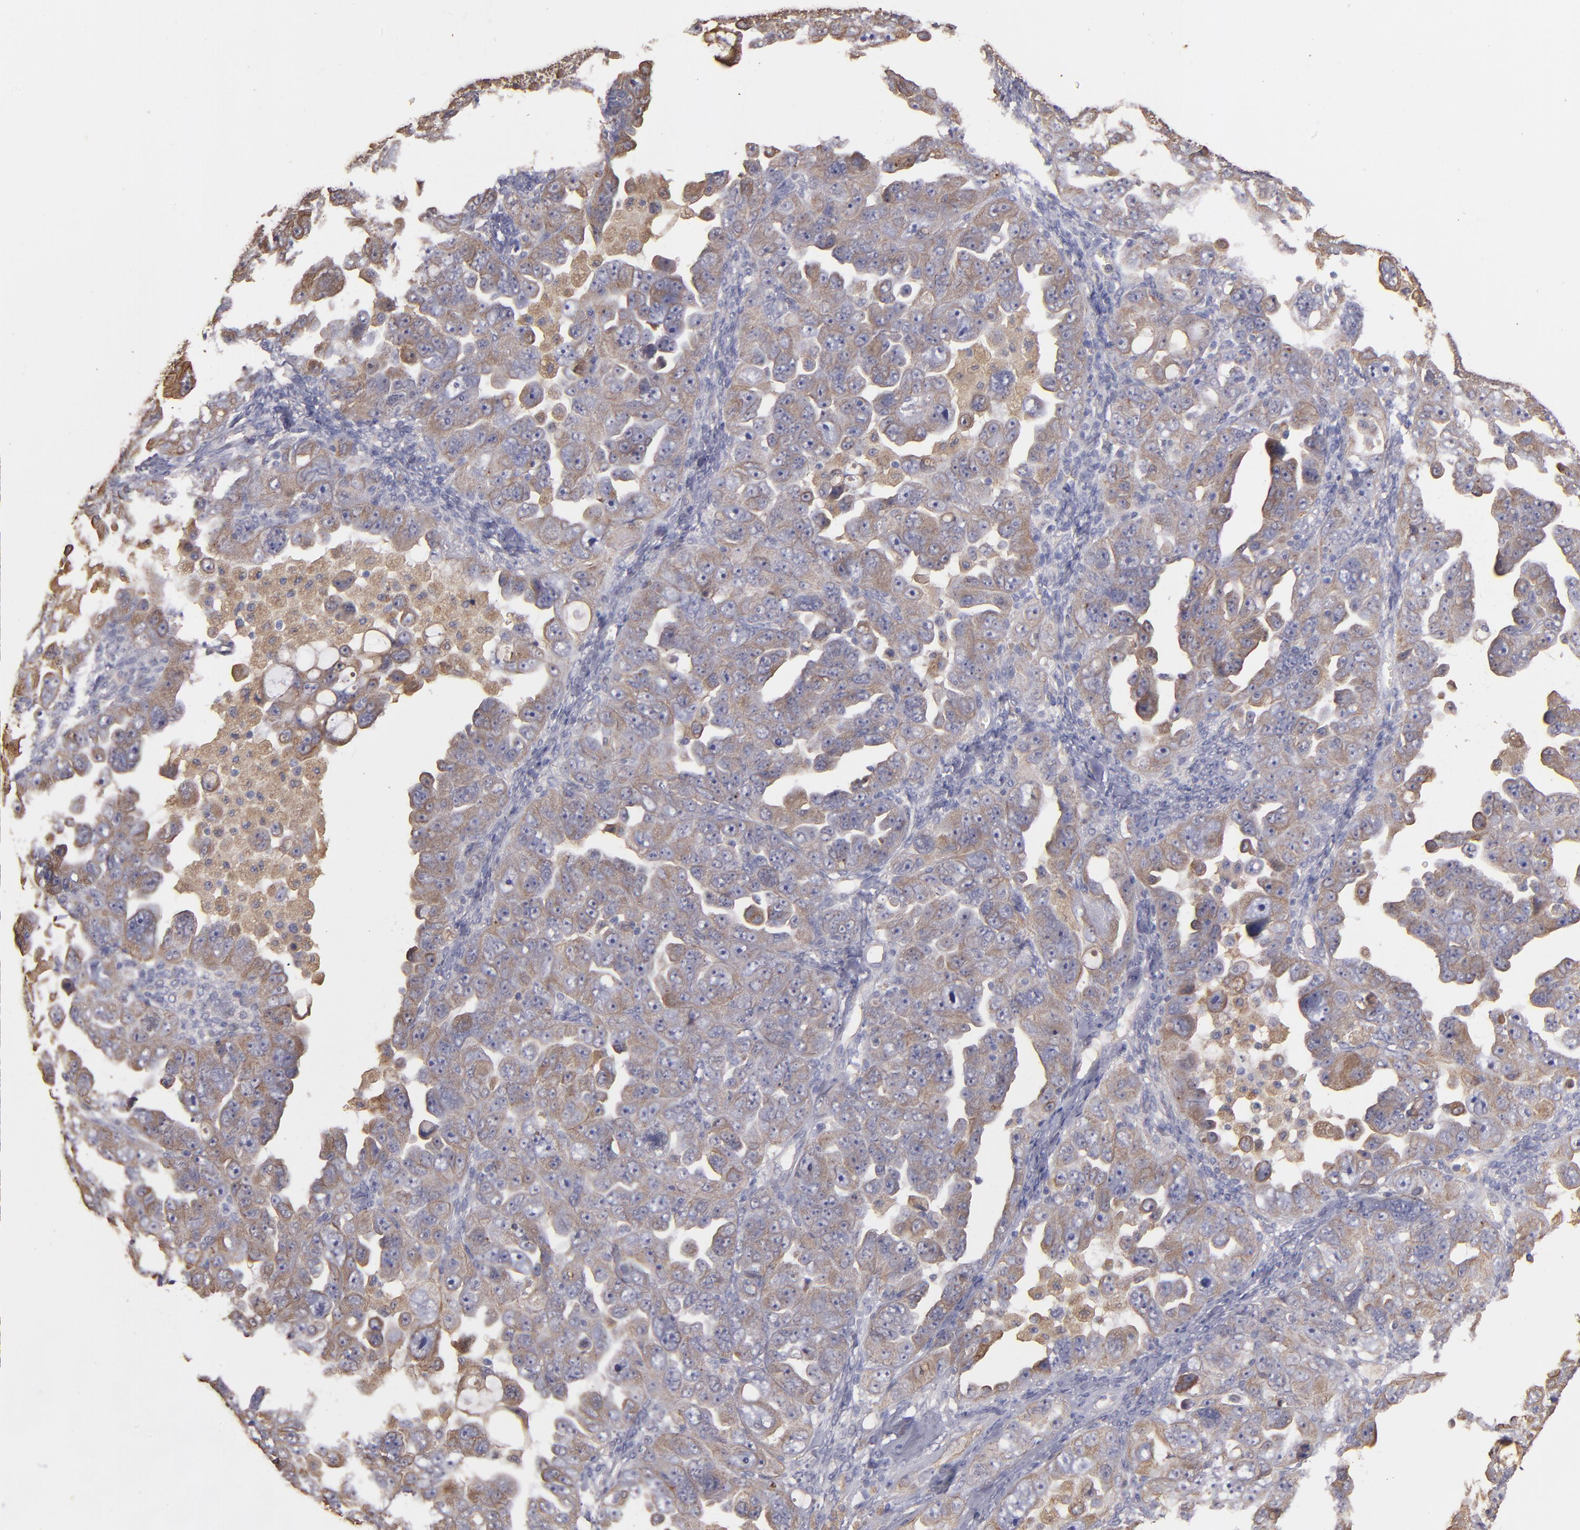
{"staining": {"intensity": "moderate", "quantity": ">75%", "location": "cytoplasmic/membranous"}, "tissue": "ovarian cancer", "cell_type": "Tumor cells", "image_type": "cancer", "snomed": [{"axis": "morphology", "description": "Cystadenocarcinoma, serous, NOS"}, {"axis": "topography", "description": "Ovary"}], "caption": "Brown immunohistochemical staining in human ovarian cancer (serous cystadenocarcinoma) shows moderate cytoplasmic/membranous positivity in approximately >75% of tumor cells.", "gene": "SRRD", "patient": {"sex": "female", "age": 66}}